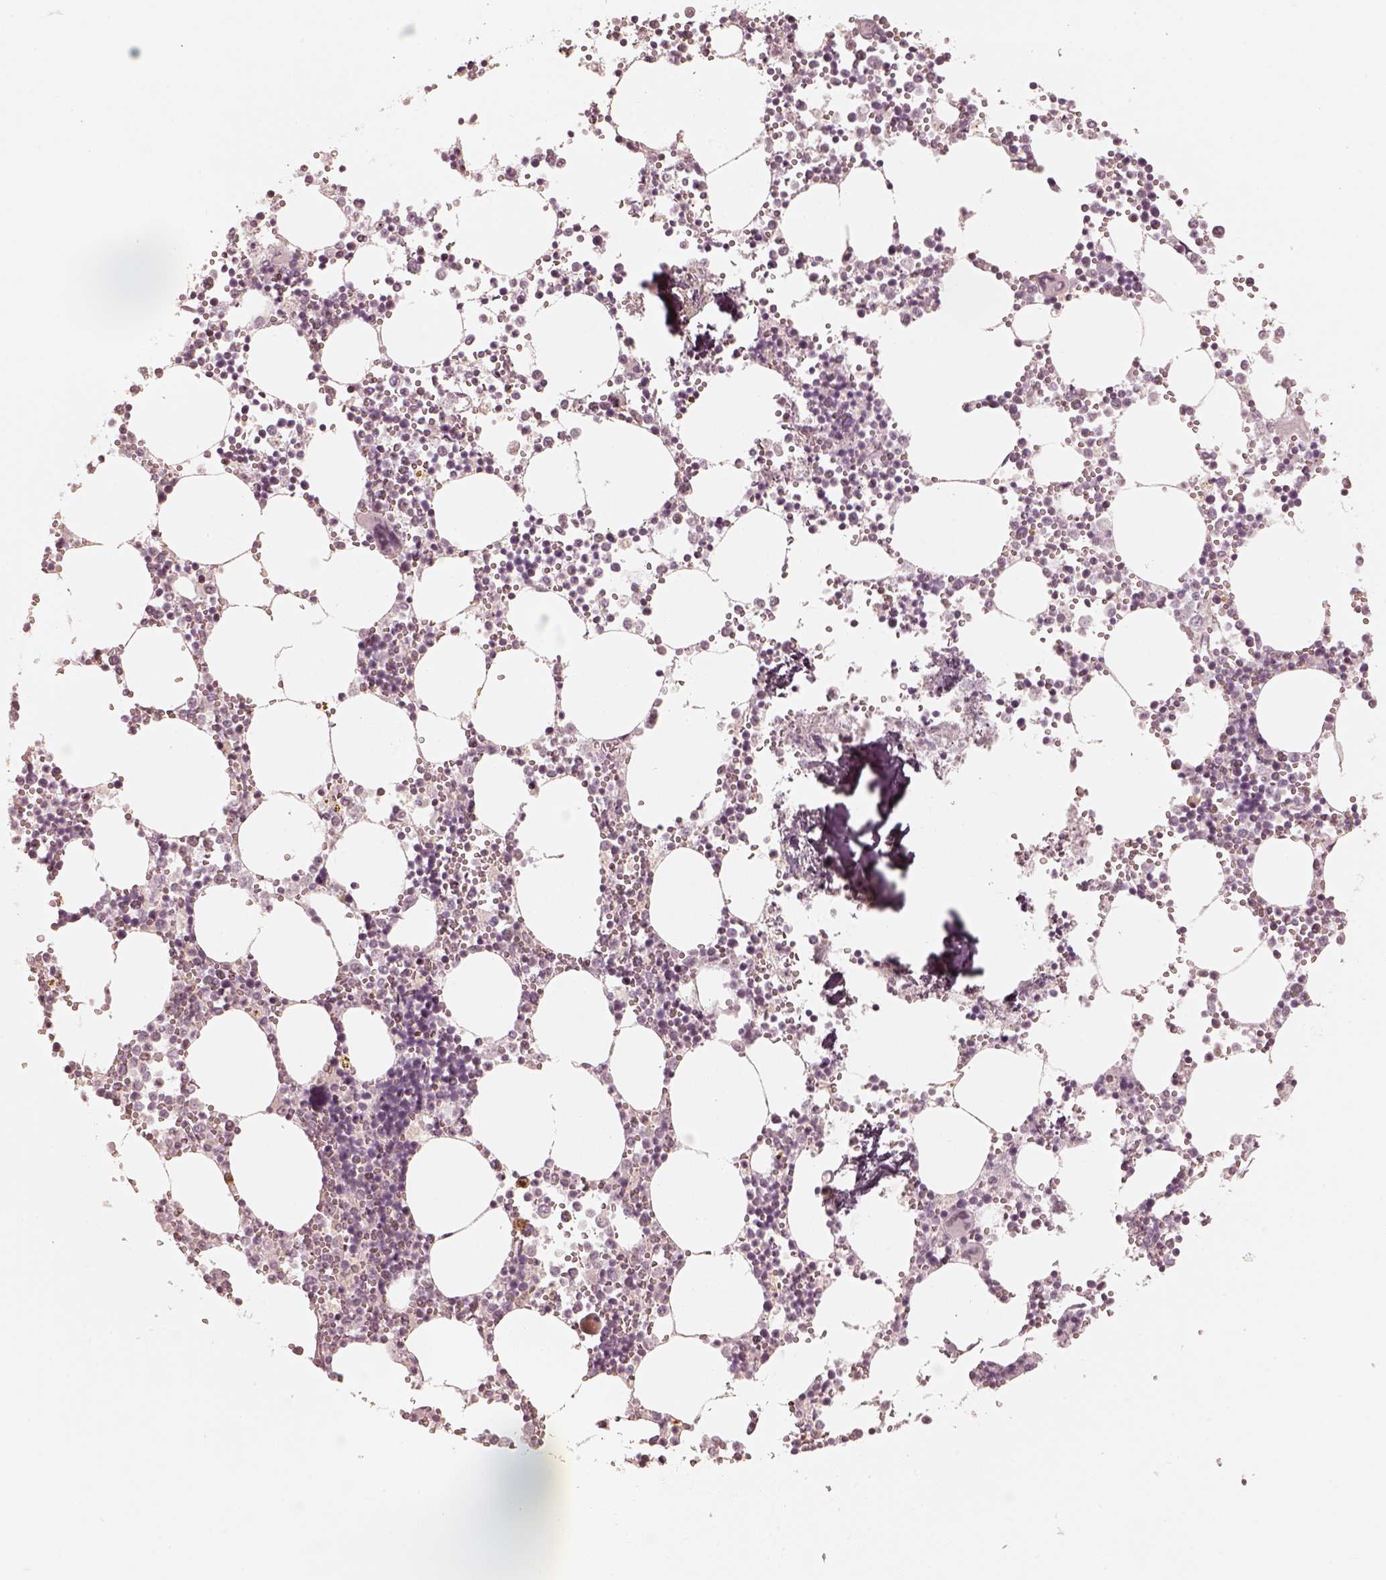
{"staining": {"intensity": "moderate", "quantity": "<25%", "location": "cytoplasmic/membranous"}, "tissue": "bone marrow", "cell_type": "Hematopoietic cells", "image_type": "normal", "snomed": [{"axis": "morphology", "description": "Normal tissue, NOS"}, {"axis": "topography", "description": "Bone marrow"}], "caption": "Immunohistochemistry (IHC) image of benign bone marrow stained for a protein (brown), which shows low levels of moderate cytoplasmic/membranous expression in approximately <25% of hematopoietic cells.", "gene": "GORASP2", "patient": {"sex": "male", "age": 54}}